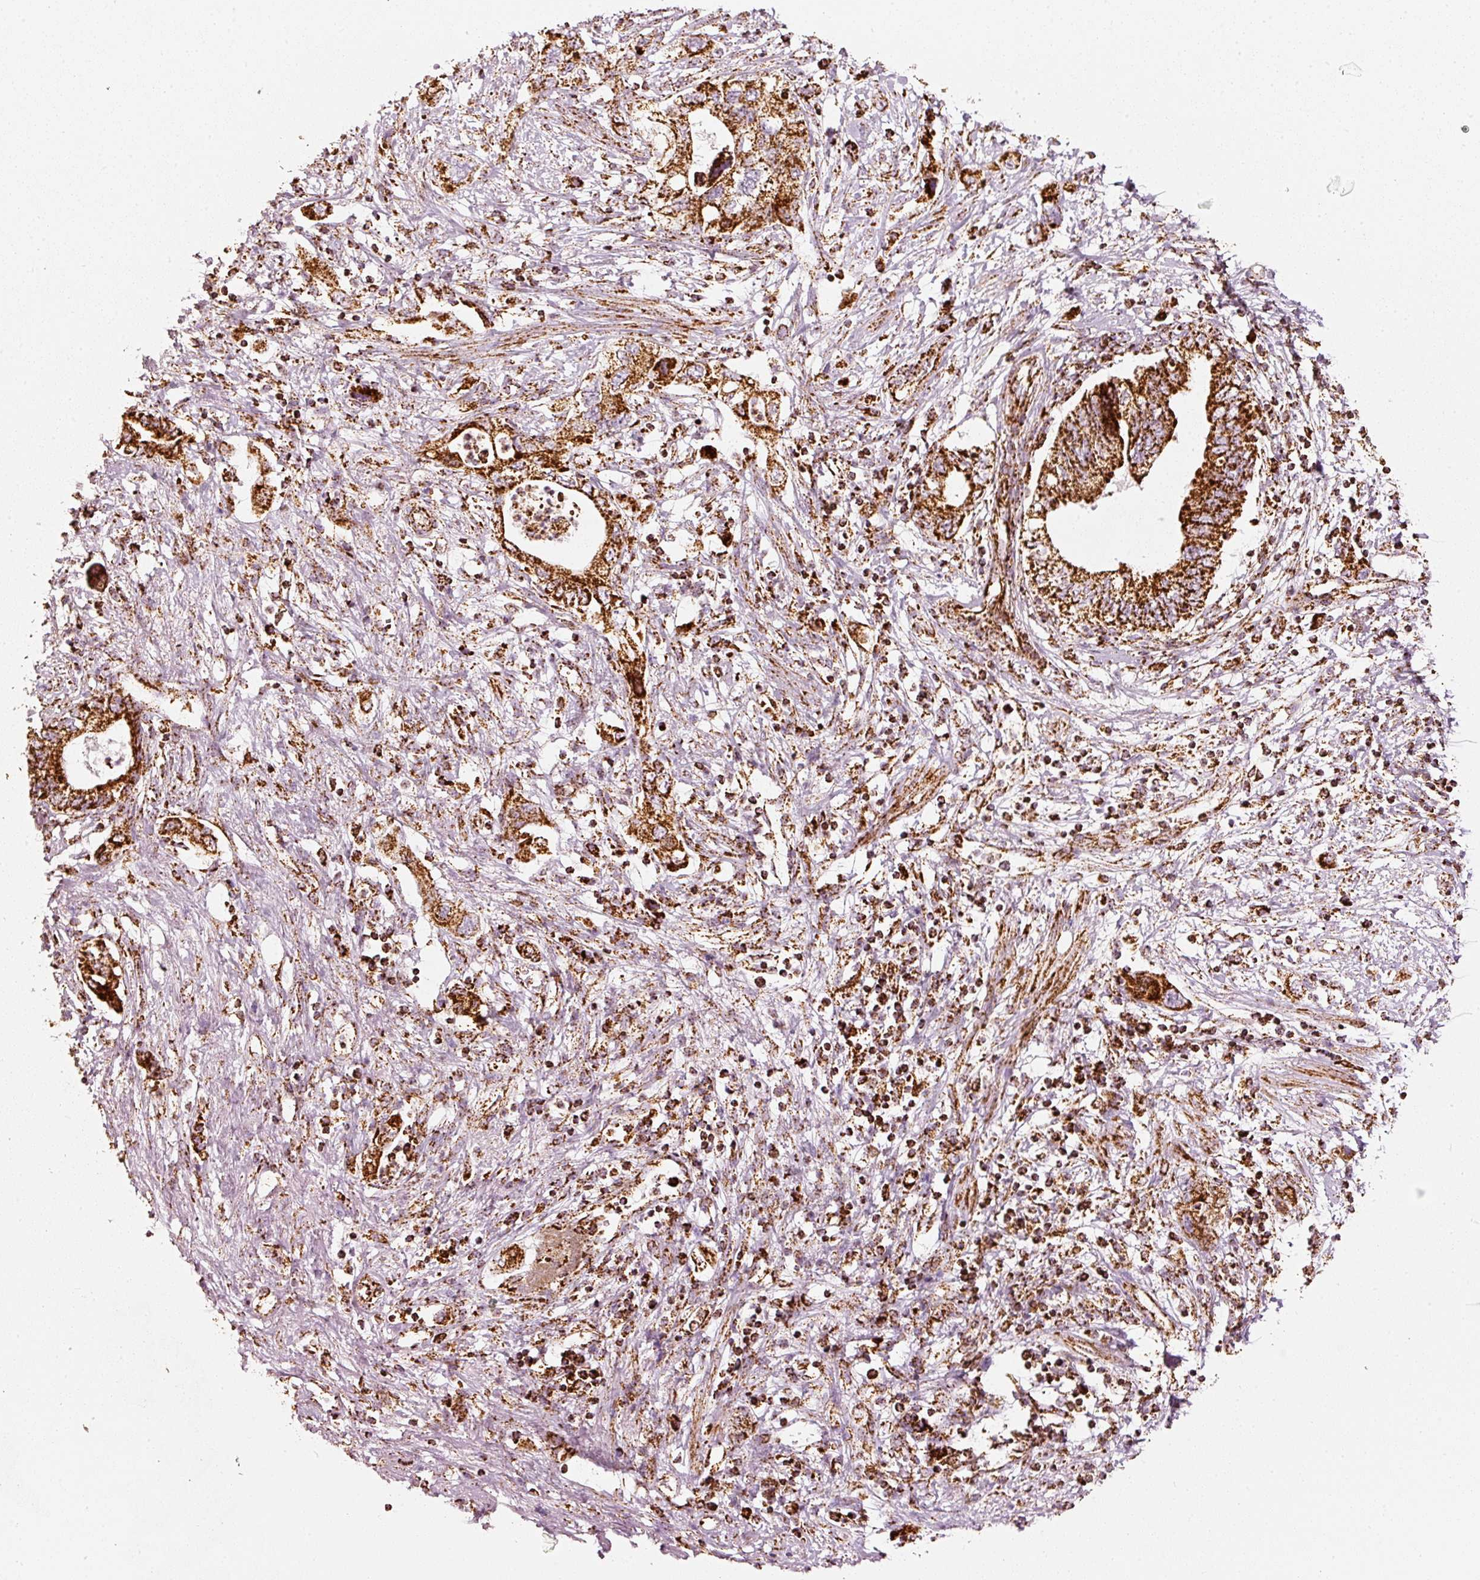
{"staining": {"intensity": "strong", "quantity": ">75%", "location": "cytoplasmic/membranous"}, "tissue": "pancreatic cancer", "cell_type": "Tumor cells", "image_type": "cancer", "snomed": [{"axis": "morphology", "description": "Adenocarcinoma, NOS"}, {"axis": "topography", "description": "Pancreas"}], "caption": "Pancreatic cancer (adenocarcinoma) tissue displays strong cytoplasmic/membranous staining in approximately >75% of tumor cells, visualized by immunohistochemistry. The staining was performed using DAB (3,3'-diaminobenzidine) to visualize the protein expression in brown, while the nuclei were stained in blue with hematoxylin (Magnification: 20x).", "gene": "UQCRC1", "patient": {"sex": "female", "age": 73}}